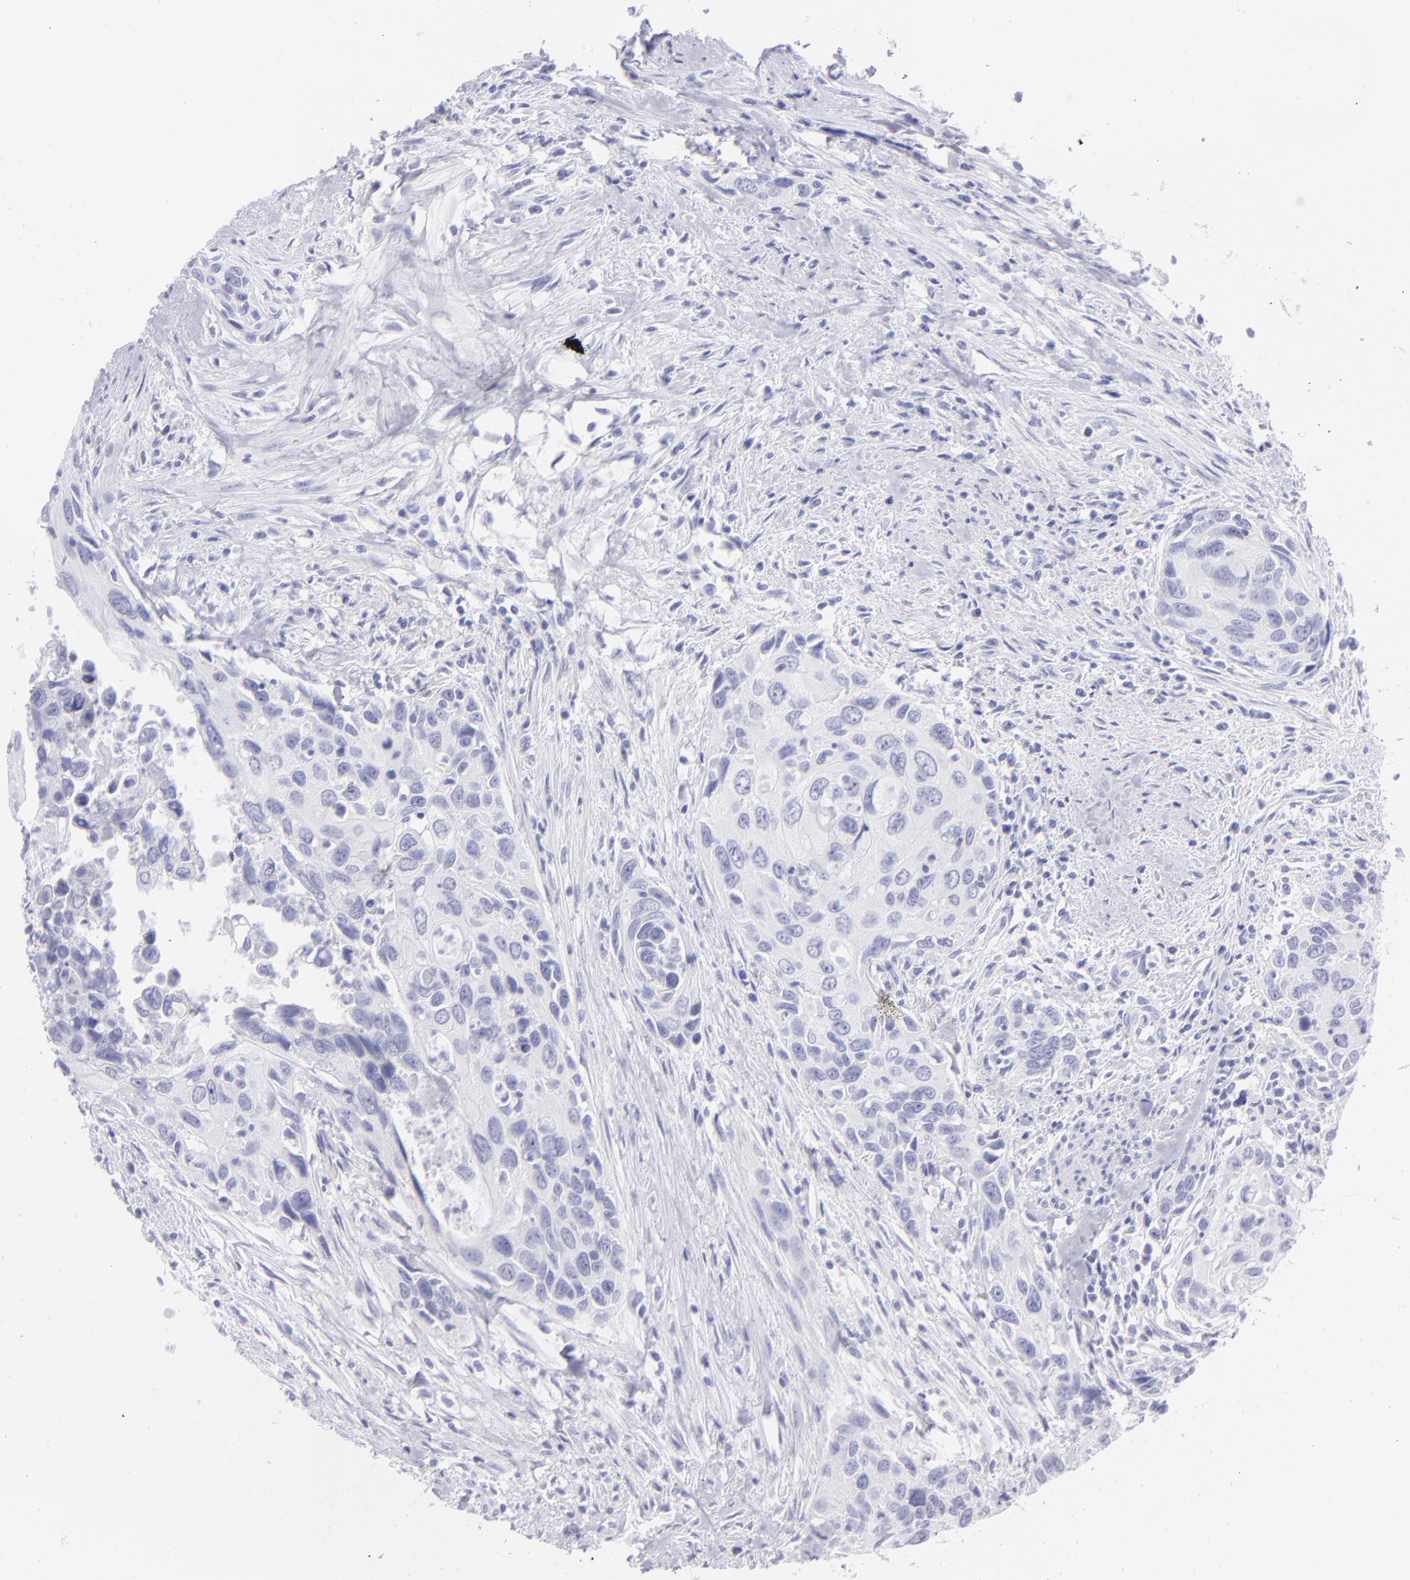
{"staining": {"intensity": "negative", "quantity": "none", "location": "none"}, "tissue": "urothelial cancer", "cell_type": "Tumor cells", "image_type": "cancer", "snomed": [{"axis": "morphology", "description": "Urothelial carcinoma, High grade"}, {"axis": "topography", "description": "Urinary bladder"}], "caption": "The micrograph displays no staining of tumor cells in high-grade urothelial carcinoma.", "gene": "SLC1A2", "patient": {"sex": "male", "age": 71}}